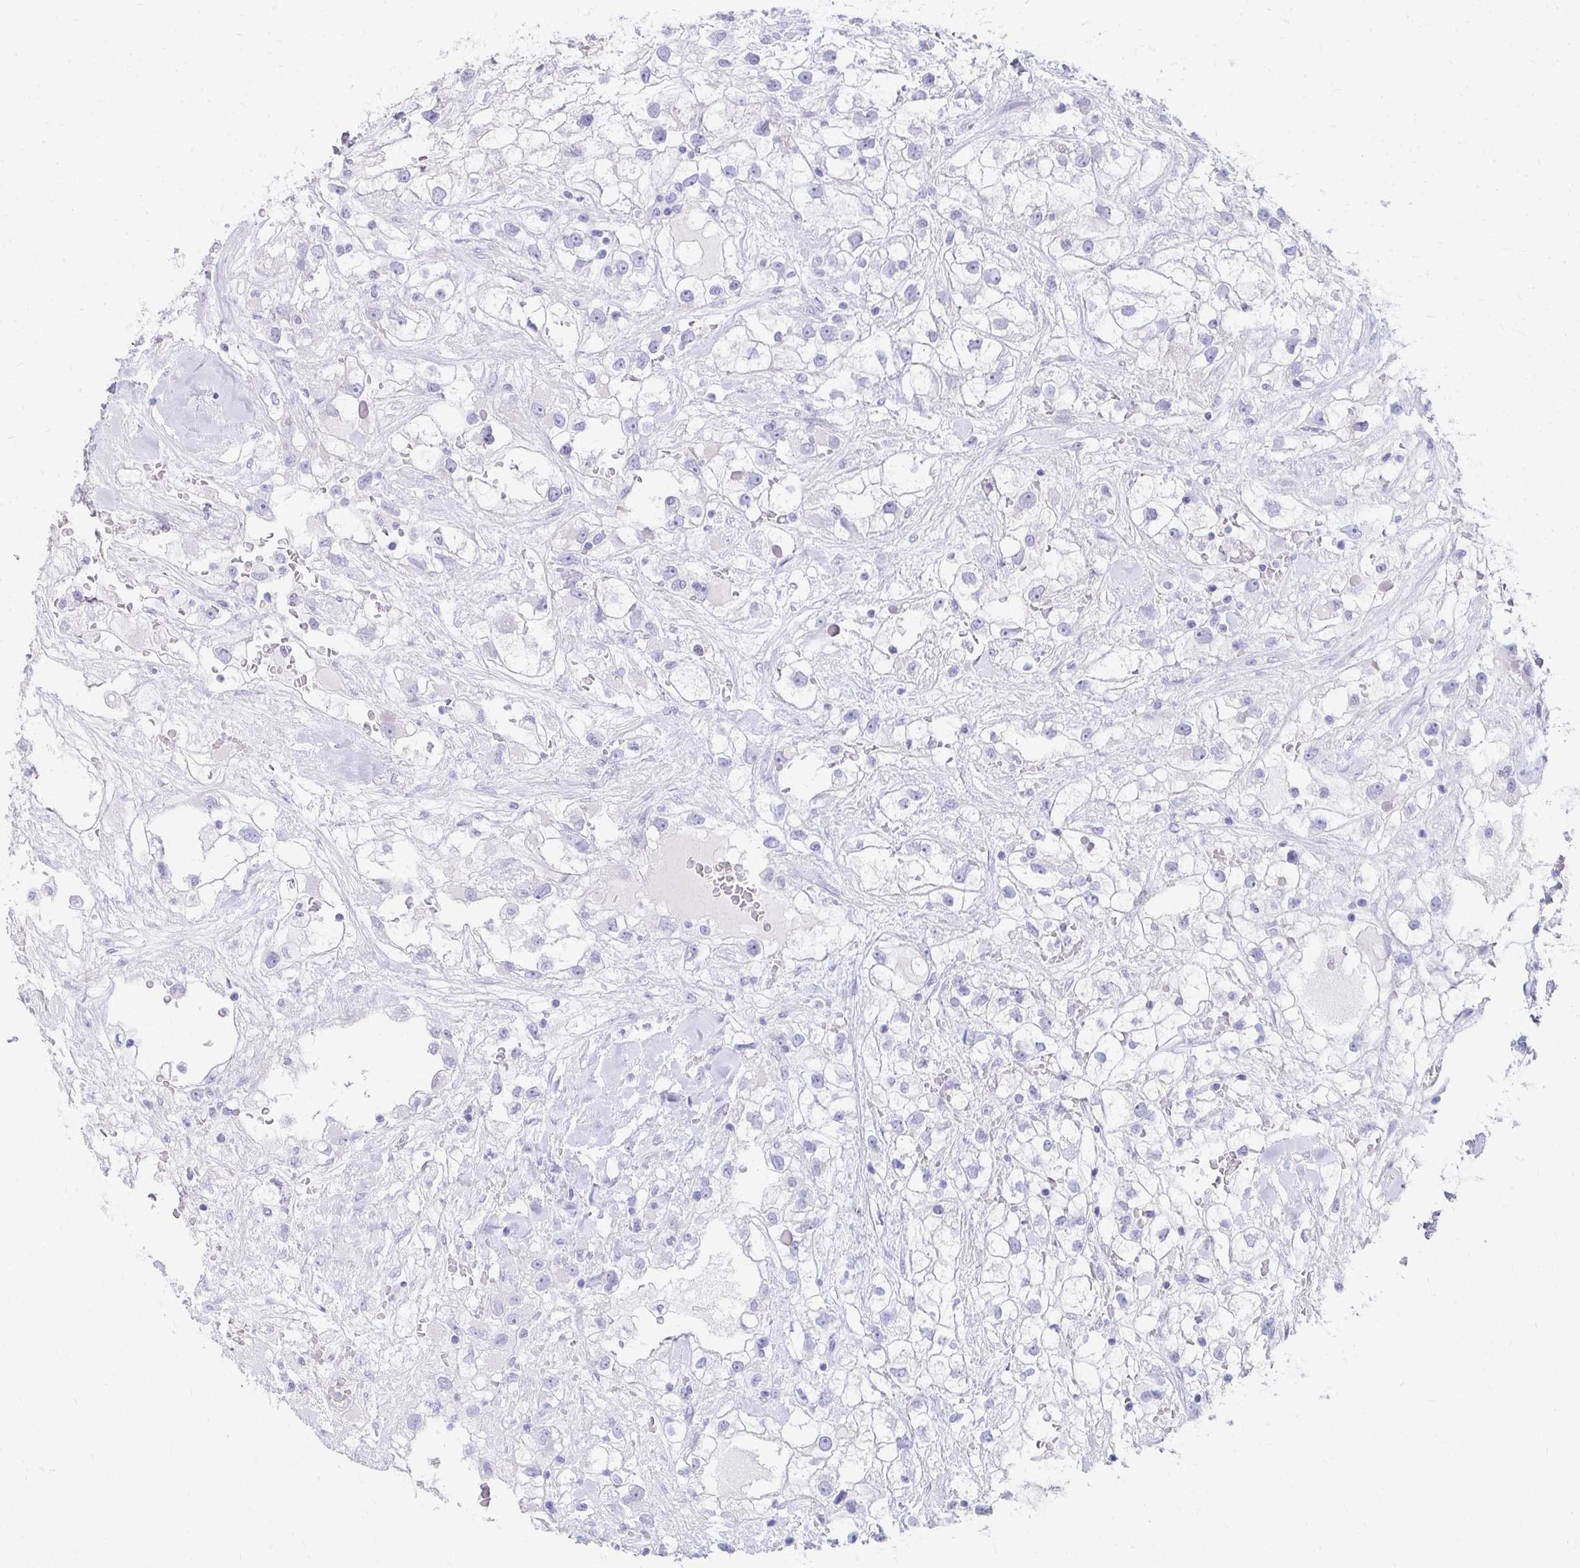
{"staining": {"intensity": "negative", "quantity": "none", "location": "none"}, "tissue": "renal cancer", "cell_type": "Tumor cells", "image_type": "cancer", "snomed": [{"axis": "morphology", "description": "Adenocarcinoma, NOS"}, {"axis": "topography", "description": "Kidney"}], "caption": "Immunohistochemical staining of human renal cancer demonstrates no significant expression in tumor cells. (Brightfield microscopy of DAB (3,3'-diaminobenzidine) IHC at high magnification).", "gene": "SEC14L3", "patient": {"sex": "male", "age": 59}}